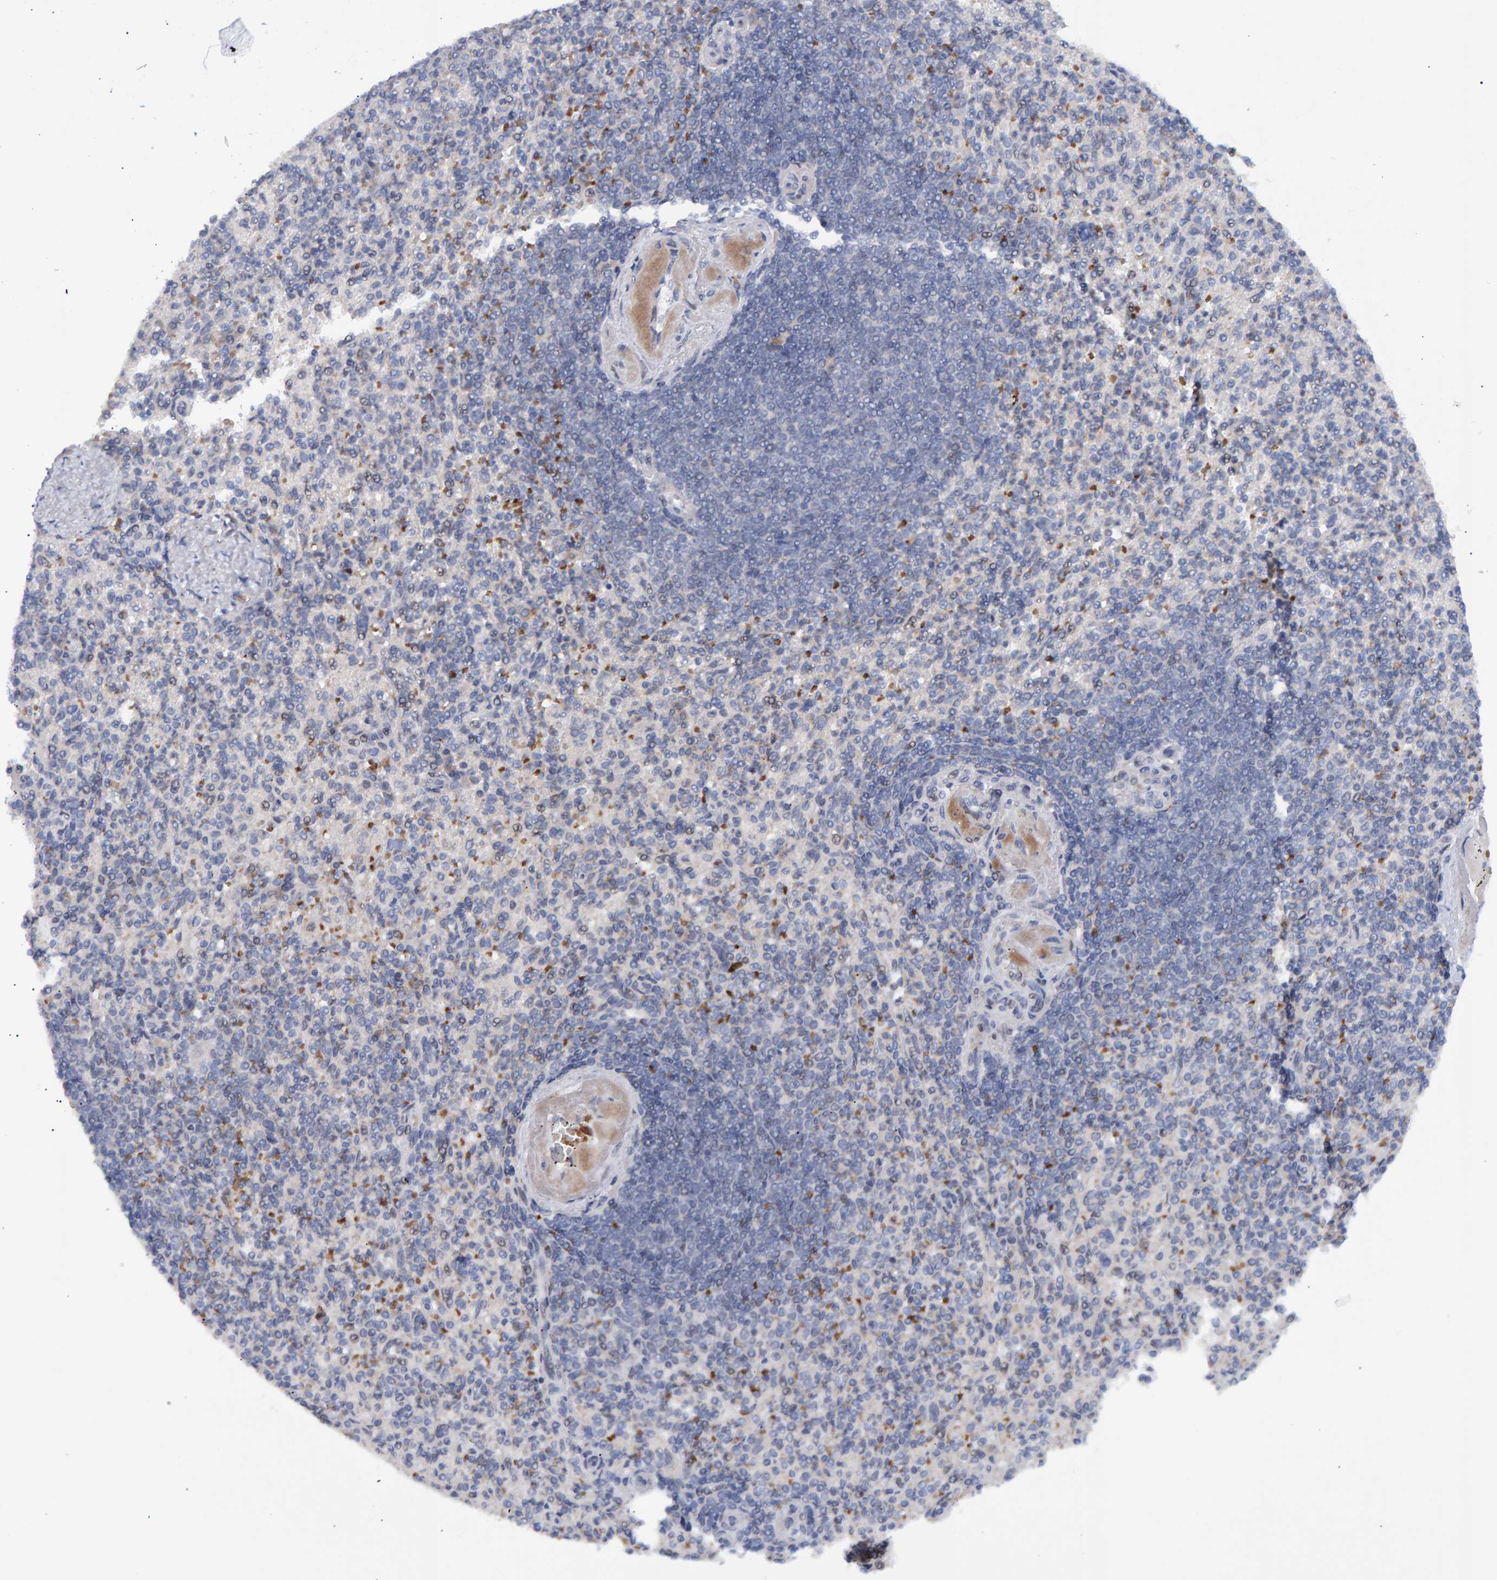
{"staining": {"intensity": "negative", "quantity": "none", "location": "none"}, "tissue": "spleen", "cell_type": "Cells in red pulp", "image_type": "normal", "snomed": [{"axis": "morphology", "description": "Normal tissue, NOS"}, {"axis": "topography", "description": "Spleen"}], "caption": "Immunohistochemistry of benign human spleen displays no staining in cells in red pulp.", "gene": "ESRP1", "patient": {"sex": "female", "age": 74}}